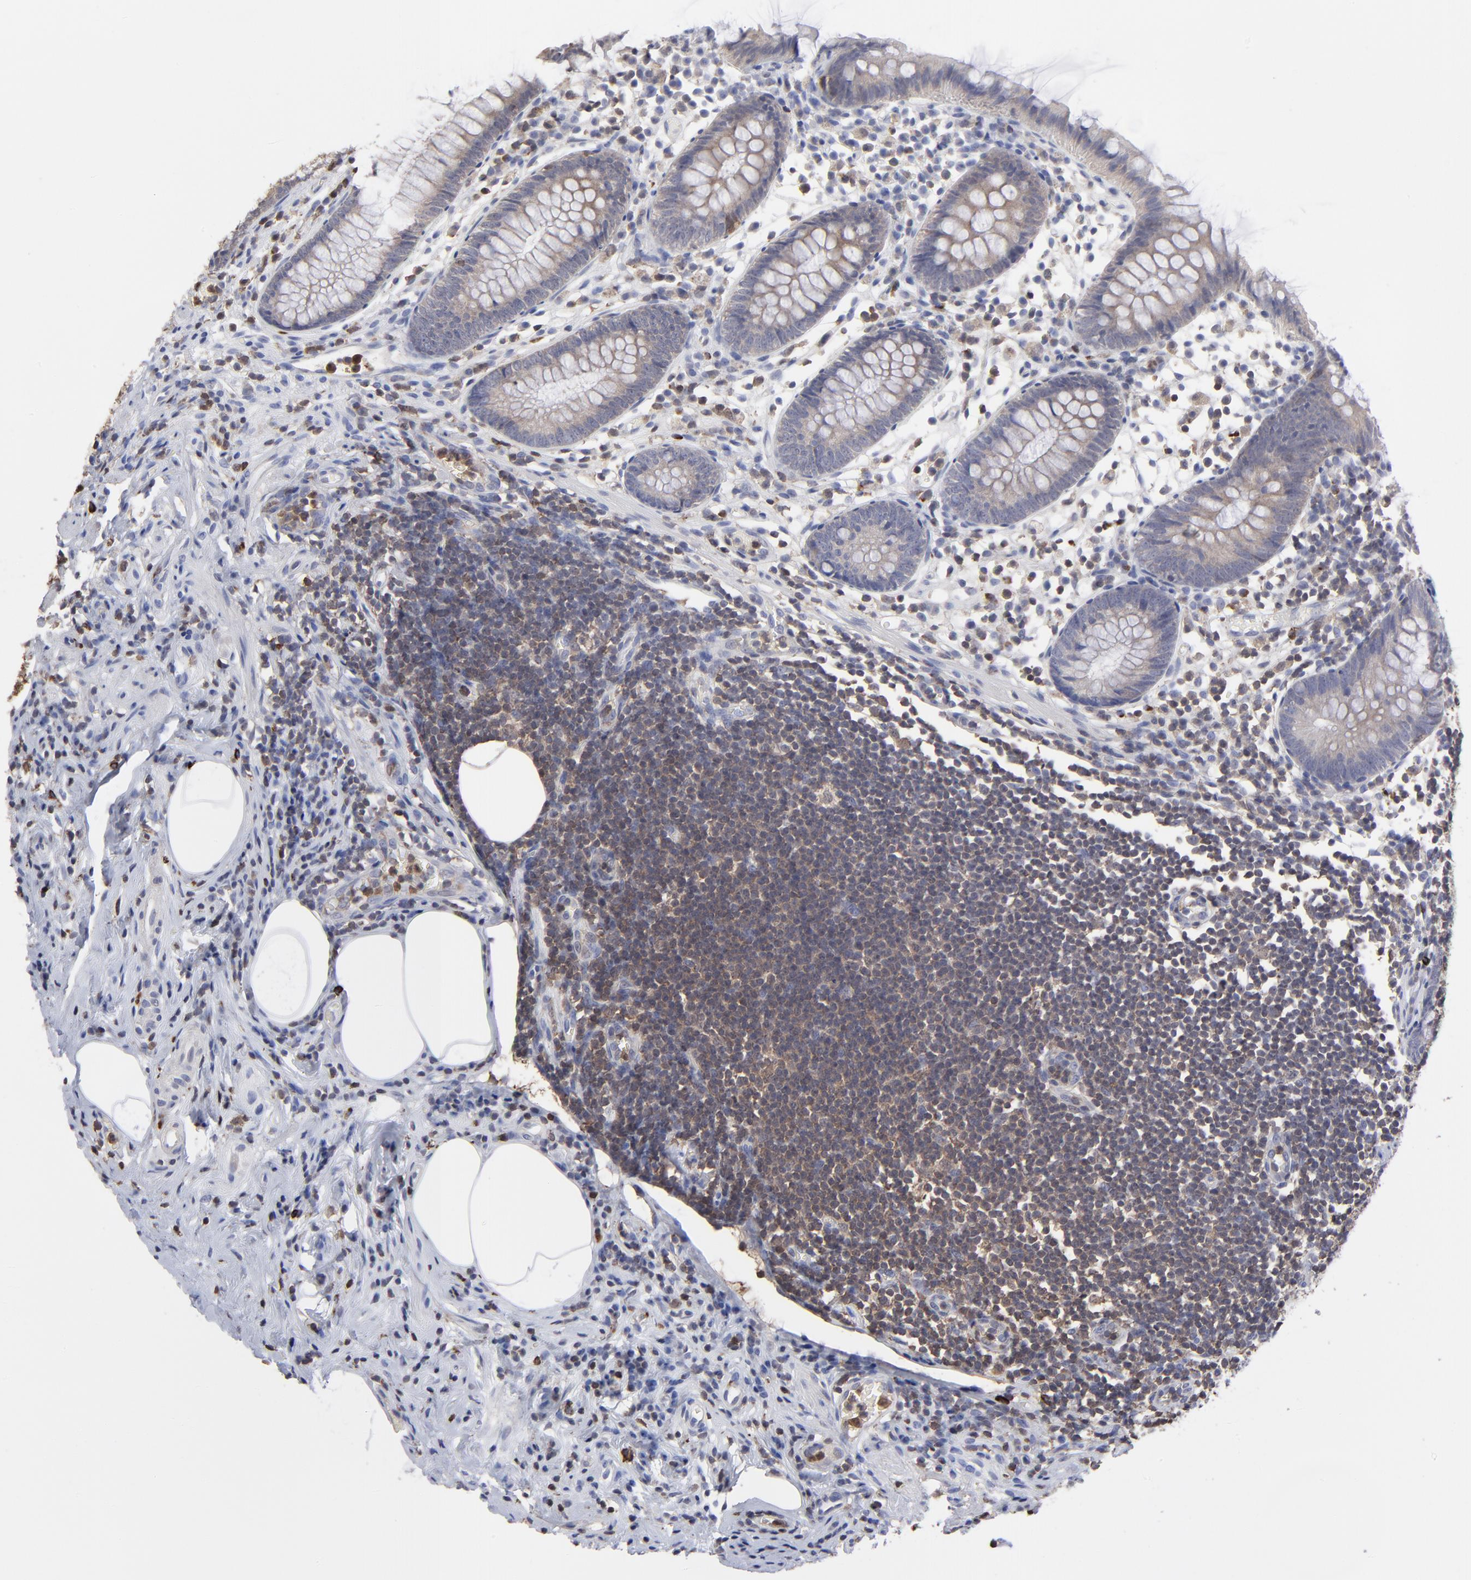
{"staining": {"intensity": "negative", "quantity": "none", "location": "none"}, "tissue": "appendix", "cell_type": "Glandular cells", "image_type": "normal", "snomed": [{"axis": "morphology", "description": "Normal tissue, NOS"}, {"axis": "topography", "description": "Appendix"}], "caption": "Photomicrograph shows no protein staining in glandular cells of normal appendix. The staining is performed using DAB brown chromogen with nuclei counter-stained in using hematoxylin.", "gene": "TBXT", "patient": {"sex": "male", "age": 38}}